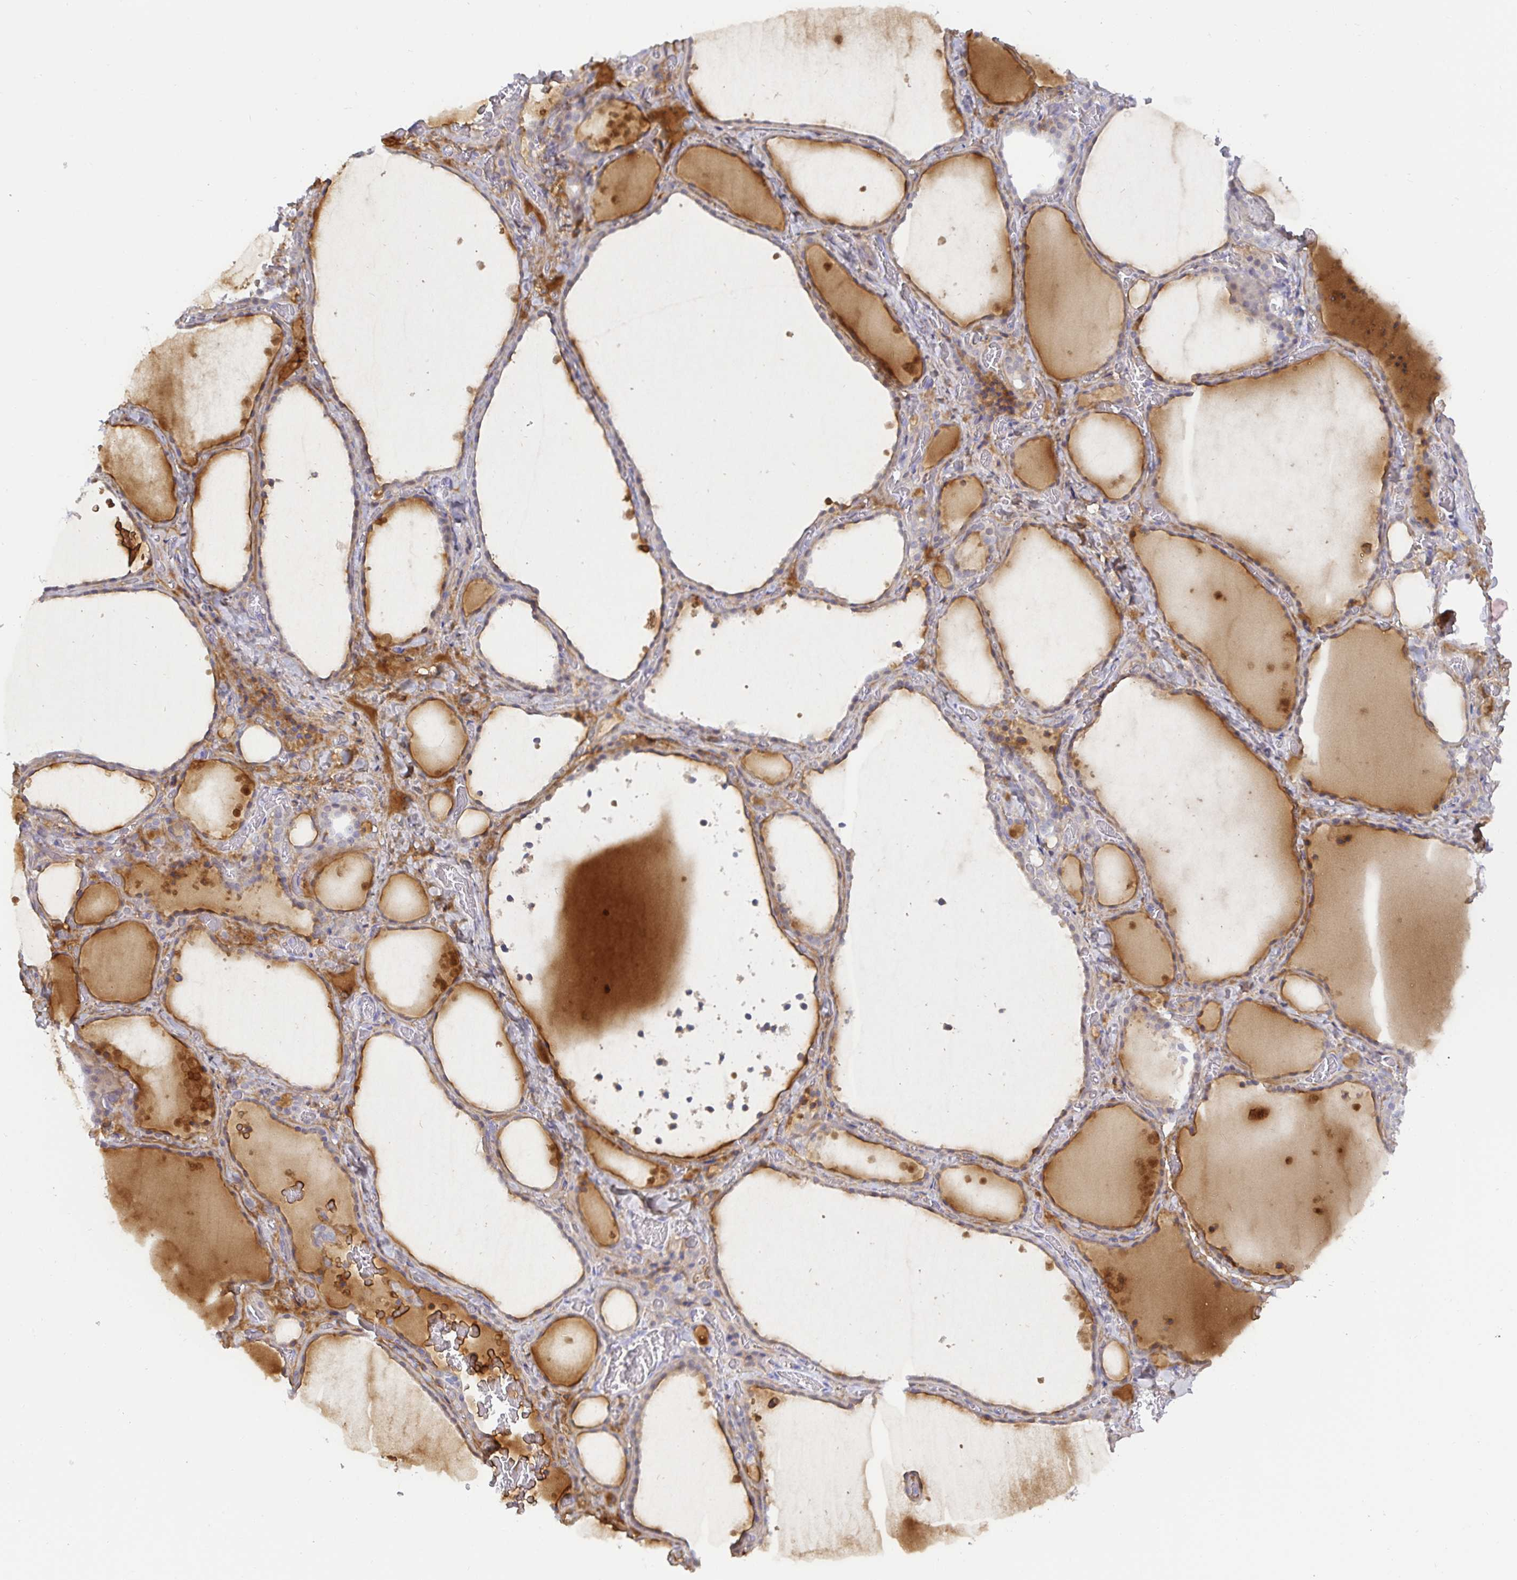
{"staining": {"intensity": "moderate", "quantity": "25%-75%", "location": "cytoplasmic/membranous"}, "tissue": "thyroid gland", "cell_type": "Glandular cells", "image_type": "normal", "snomed": [{"axis": "morphology", "description": "Normal tissue, NOS"}, {"axis": "topography", "description": "Thyroid gland"}], "caption": "This histopathology image demonstrates IHC staining of benign human thyroid gland, with medium moderate cytoplasmic/membranous staining in about 25%-75% of glandular cells.", "gene": "MON2", "patient": {"sex": "female", "age": 36}}